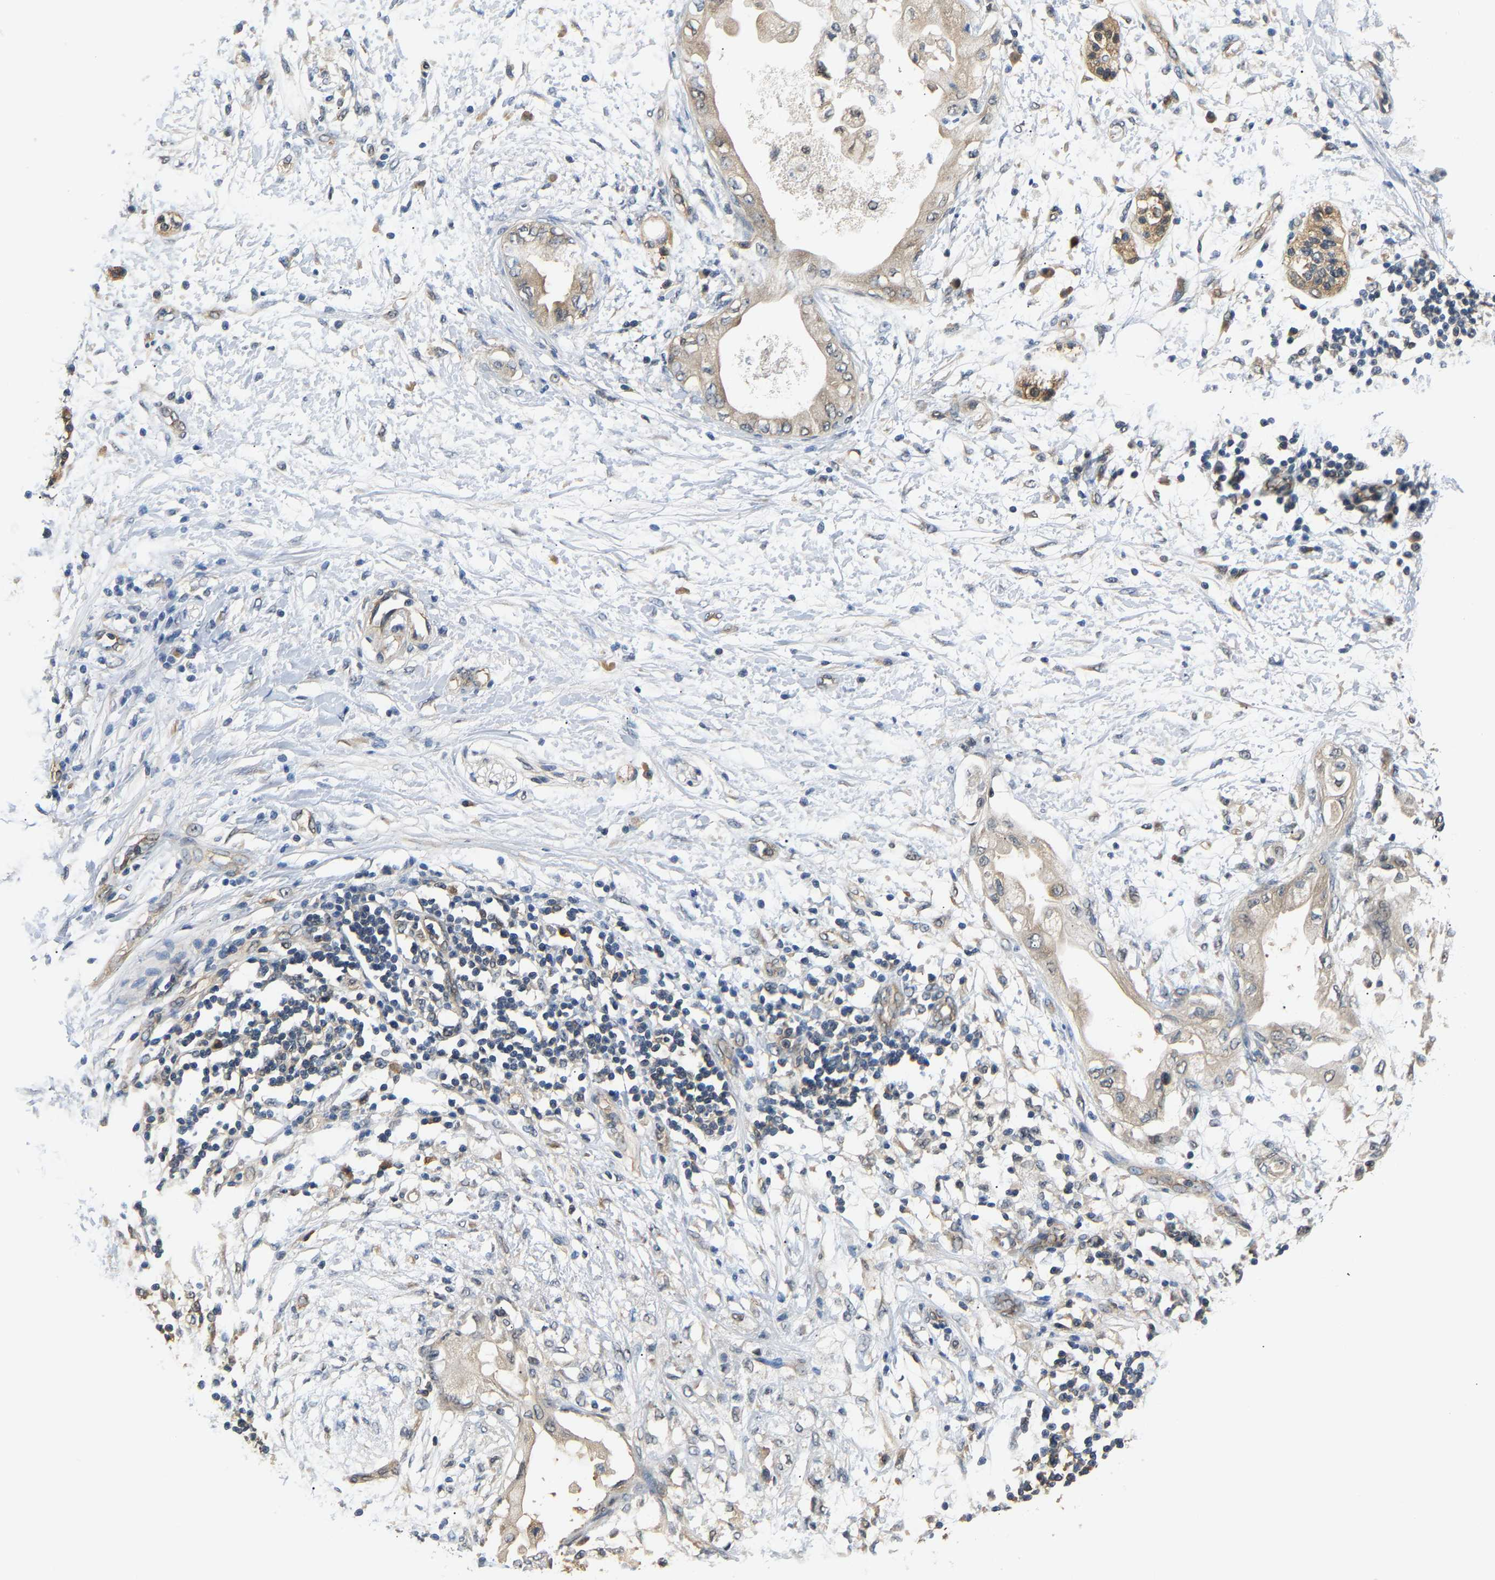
{"staining": {"intensity": "negative", "quantity": "none", "location": "none"}, "tissue": "adipose tissue", "cell_type": "Adipocytes", "image_type": "normal", "snomed": [{"axis": "morphology", "description": "Normal tissue, NOS"}, {"axis": "morphology", "description": "Adenocarcinoma, NOS"}, {"axis": "topography", "description": "Duodenum"}, {"axis": "topography", "description": "Peripheral nerve tissue"}], "caption": "Image shows no protein positivity in adipocytes of unremarkable adipose tissue.", "gene": "ARHGEF12", "patient": {"sex": "female", "age": 60}}